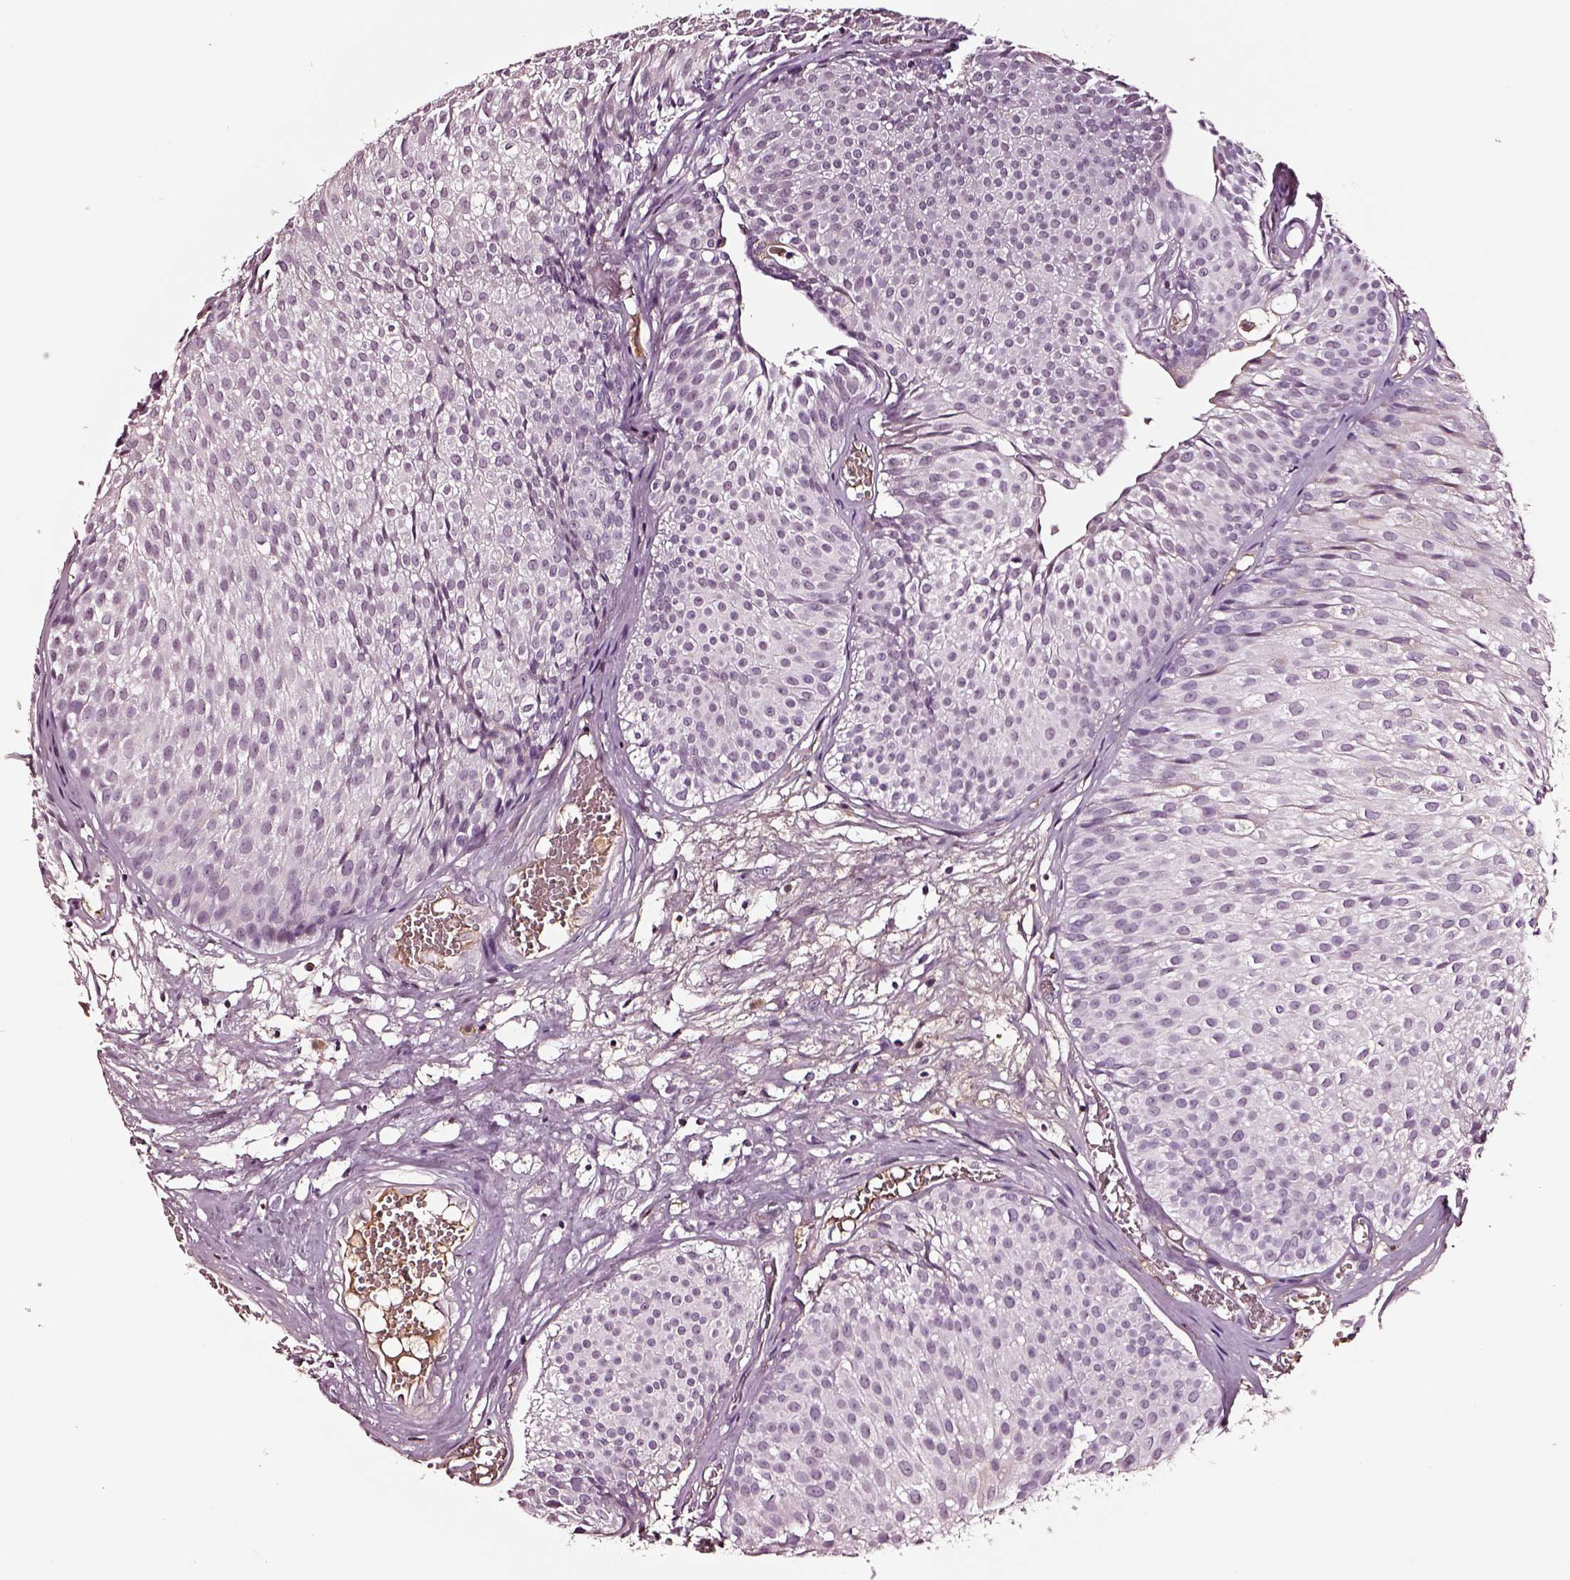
{"staining": {"intensity": "negative", "quantity": "none", "location": "none"}, "tissue": "urothelial cancer", "cell_type": "Tumor cells", "image_type": "cancer", "snomed": [{"axis": "morphology", "description": "Urothelial carcinoma, Low grade"}, {"axis": "topography", "description": "Urinary bladder"}], "caption": "Immunohistochemistry histopathology image of neoplastic tissue: low-grade urothelial carcinoma stained with DAB demonstrates no significant protein positivity in tumor cells.", "gene": "TF", "patient": {"sex": "male", "age": 63}}